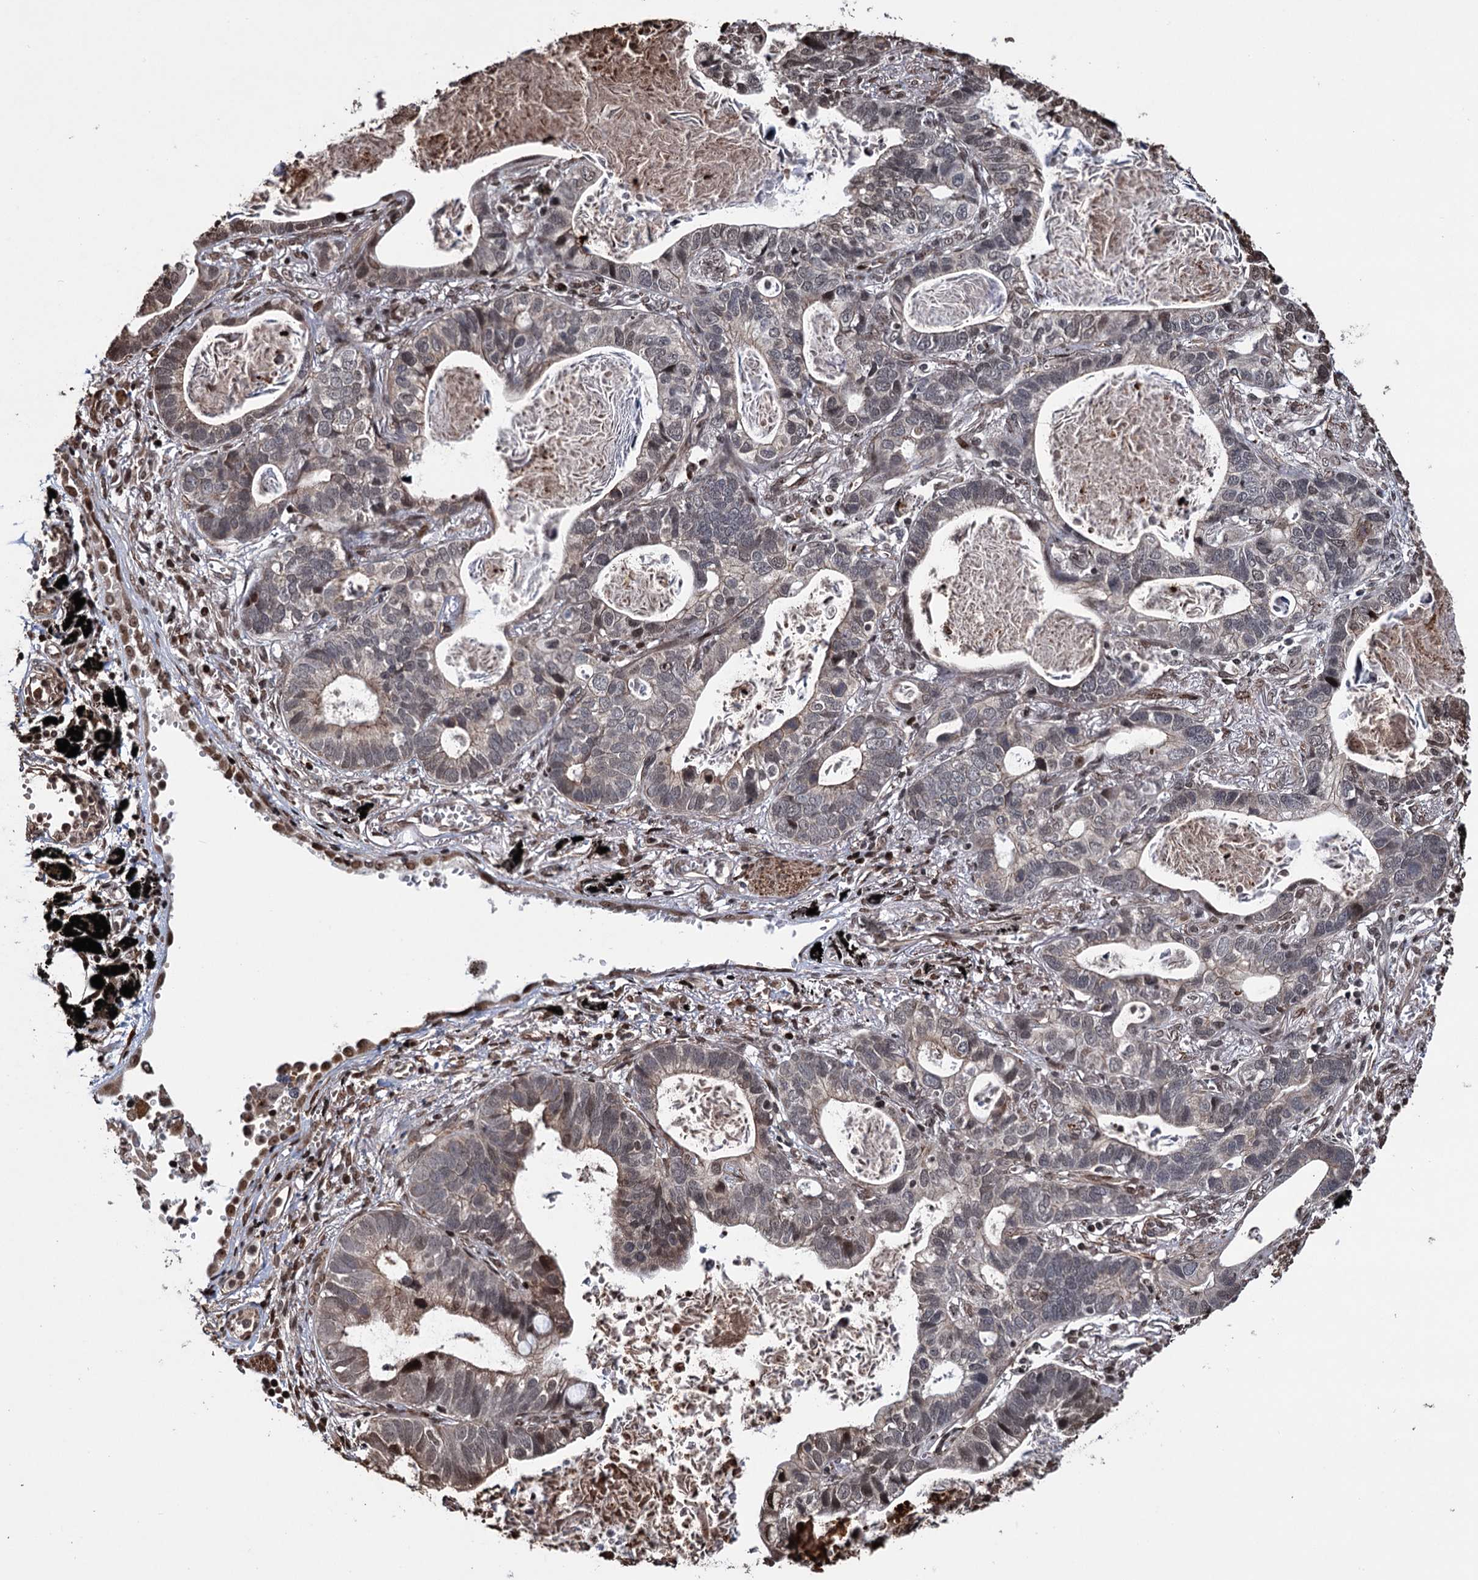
{"staining": {"intensity": "weak", "quantity": "<25%", "location": "cytoplasmic/membranous,nuclear"}, "tissue": "lung cancer", "cell_type": "Tumor cells", "image_type": "cancer", "snomed": [{"axis": "morphology", "description": "Adenocarcinoma, NOS"}, {"axis": "topography", "description": "Lung"}], "caption": "An immunohistochemistry photomicrograph of adenocarcinoma (lung) is shown. There is no staining in tumor cells of adenocarcinoma (lung). The staining is performed using DAB brown chromogen with nuclei counter-stained in using hematoxylin.", "gene": "EYA4", "patient": {"sex": "male", "age": 67}}